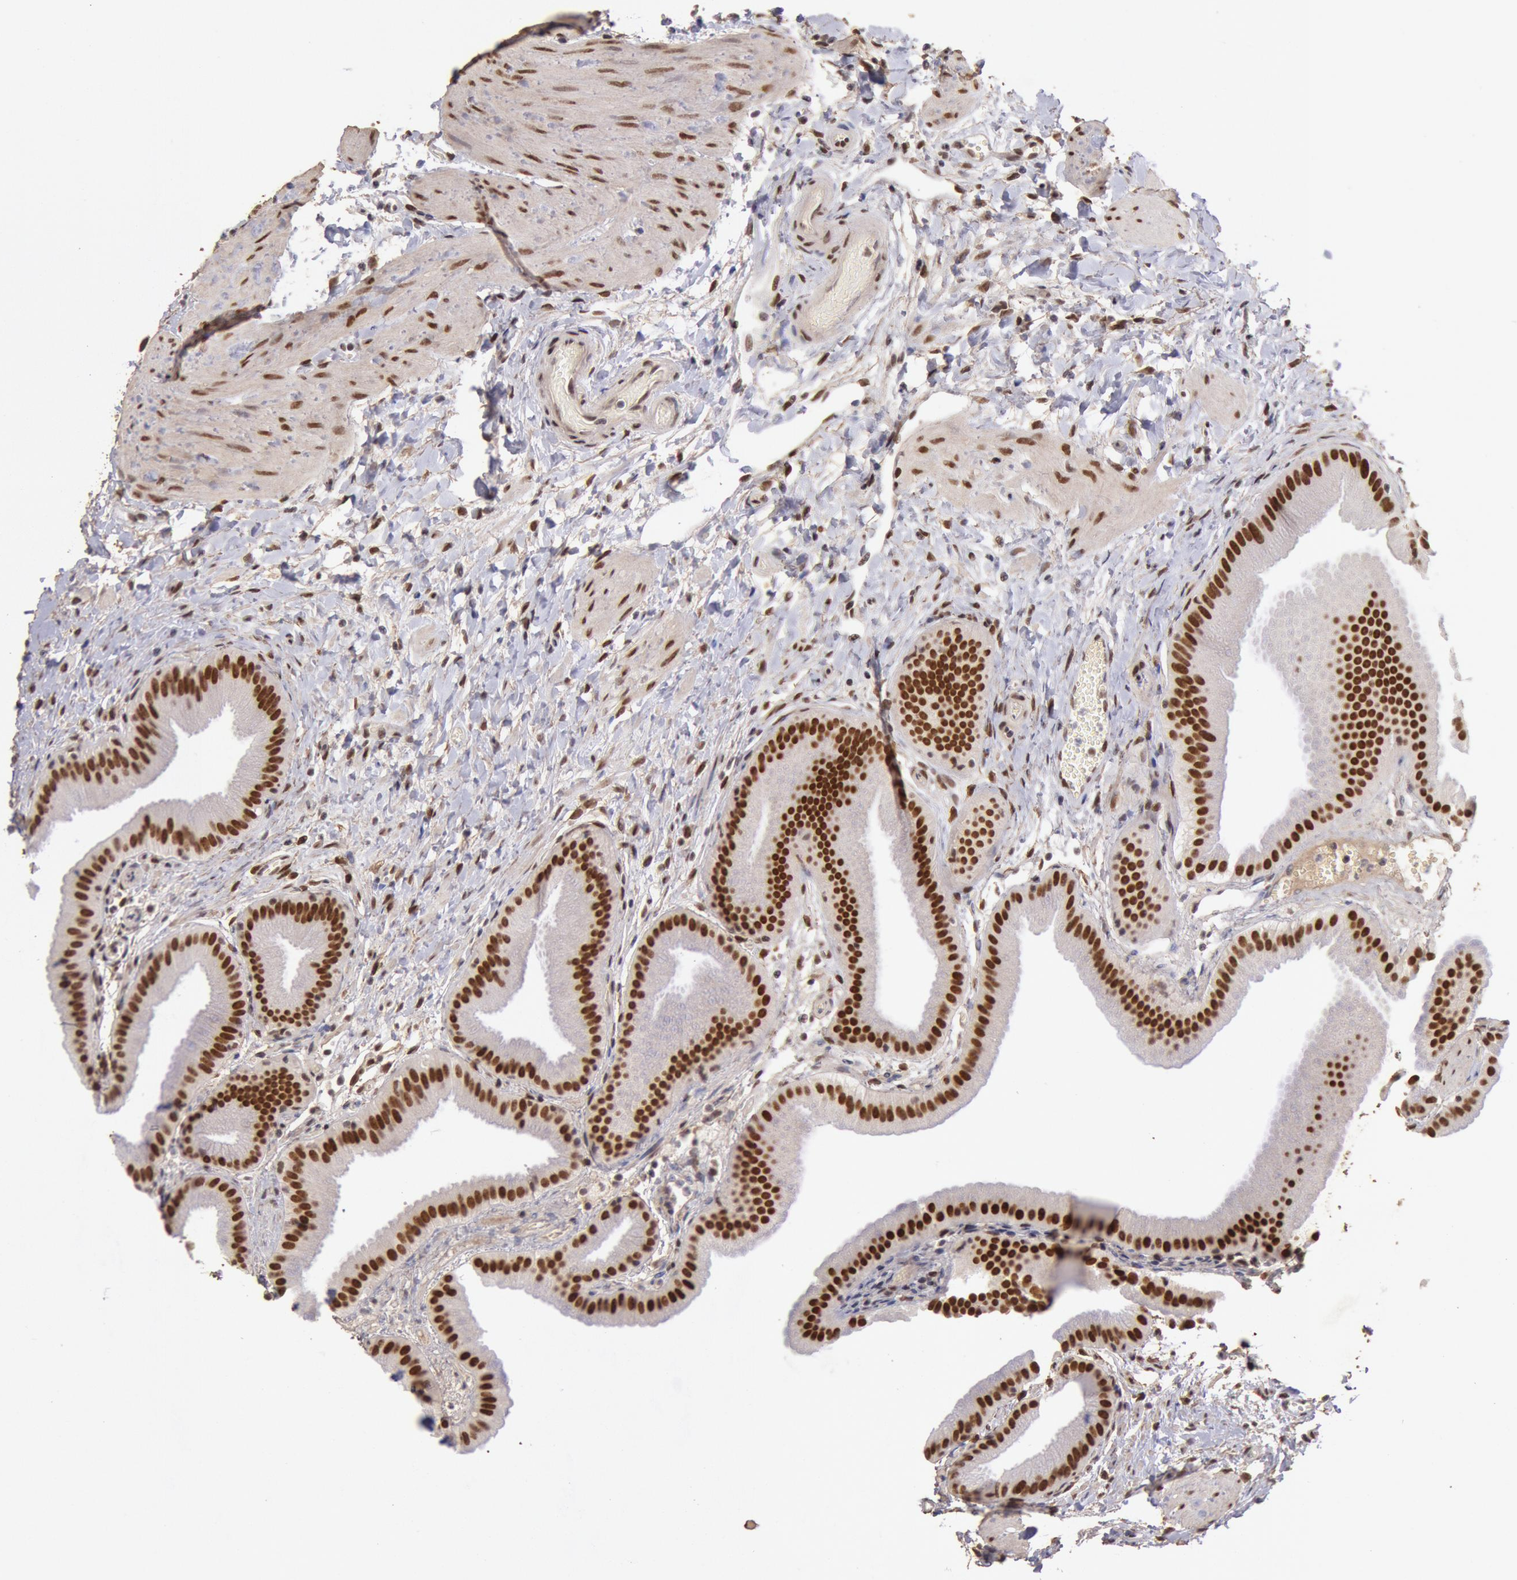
{"staining": {"intensity": "strong", "quantity": ">75%", "location": "nuclear"}, "tissue": "gallbladder", "cell_type": "Glandular cells", "image_type": "normal", "snomed": [{"axis": "morphology", "description": "Normal tissue, NOS"}, {"axis": "topography", "description": "Gallbladder"}], "caption": "An immunohistochemistry (IHC) photomicrograph of normal tissue is shown. Protein staining in brown labels strong nuclear positivity in gallbladder within glandular cells. (brown staining indicates protein expression, while blue staining denotes nuclei).", "gene": "CDKN2B", "patient": {"sex": "female", "age": 63}}